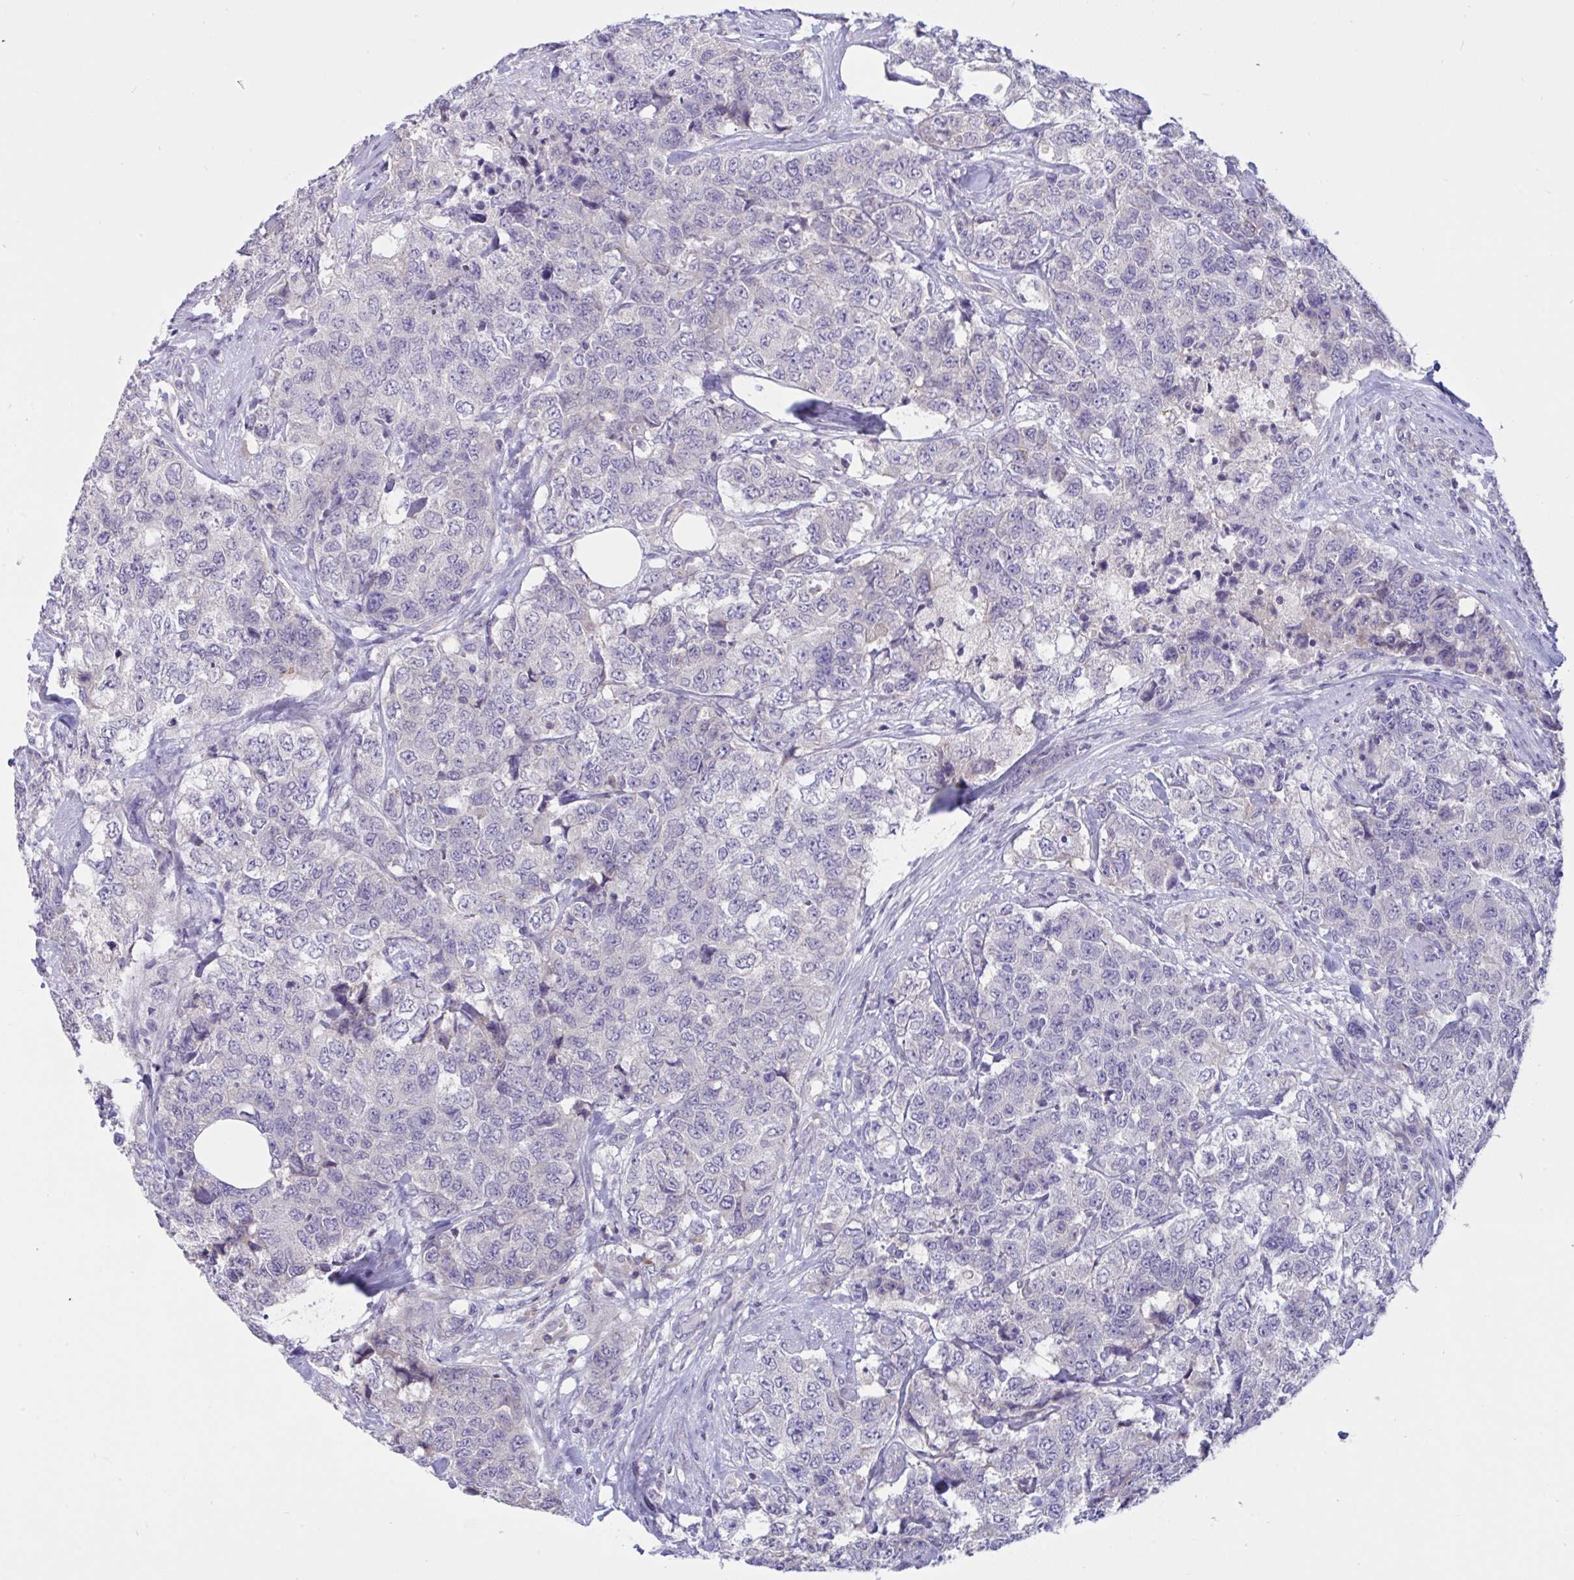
{"staining": {"intensity": "negative", "quantity": "none", "location": "none"}, "tissue": "urothelial cancer", "cell_type": "Tumor cells", "image_type": "cancer", "snomed": [{"axis": "morphology", "description": "Urothelial carcinoma, High grade"}, {"axis": "topography", "description": "Urinary bladder"}], "caption": "Immunohistochemical staining of human urothelial cancer shows no significant staining in tumor cells.", "gene": "TMEM41A", "patient": {"sex": "female", "age": 78}}